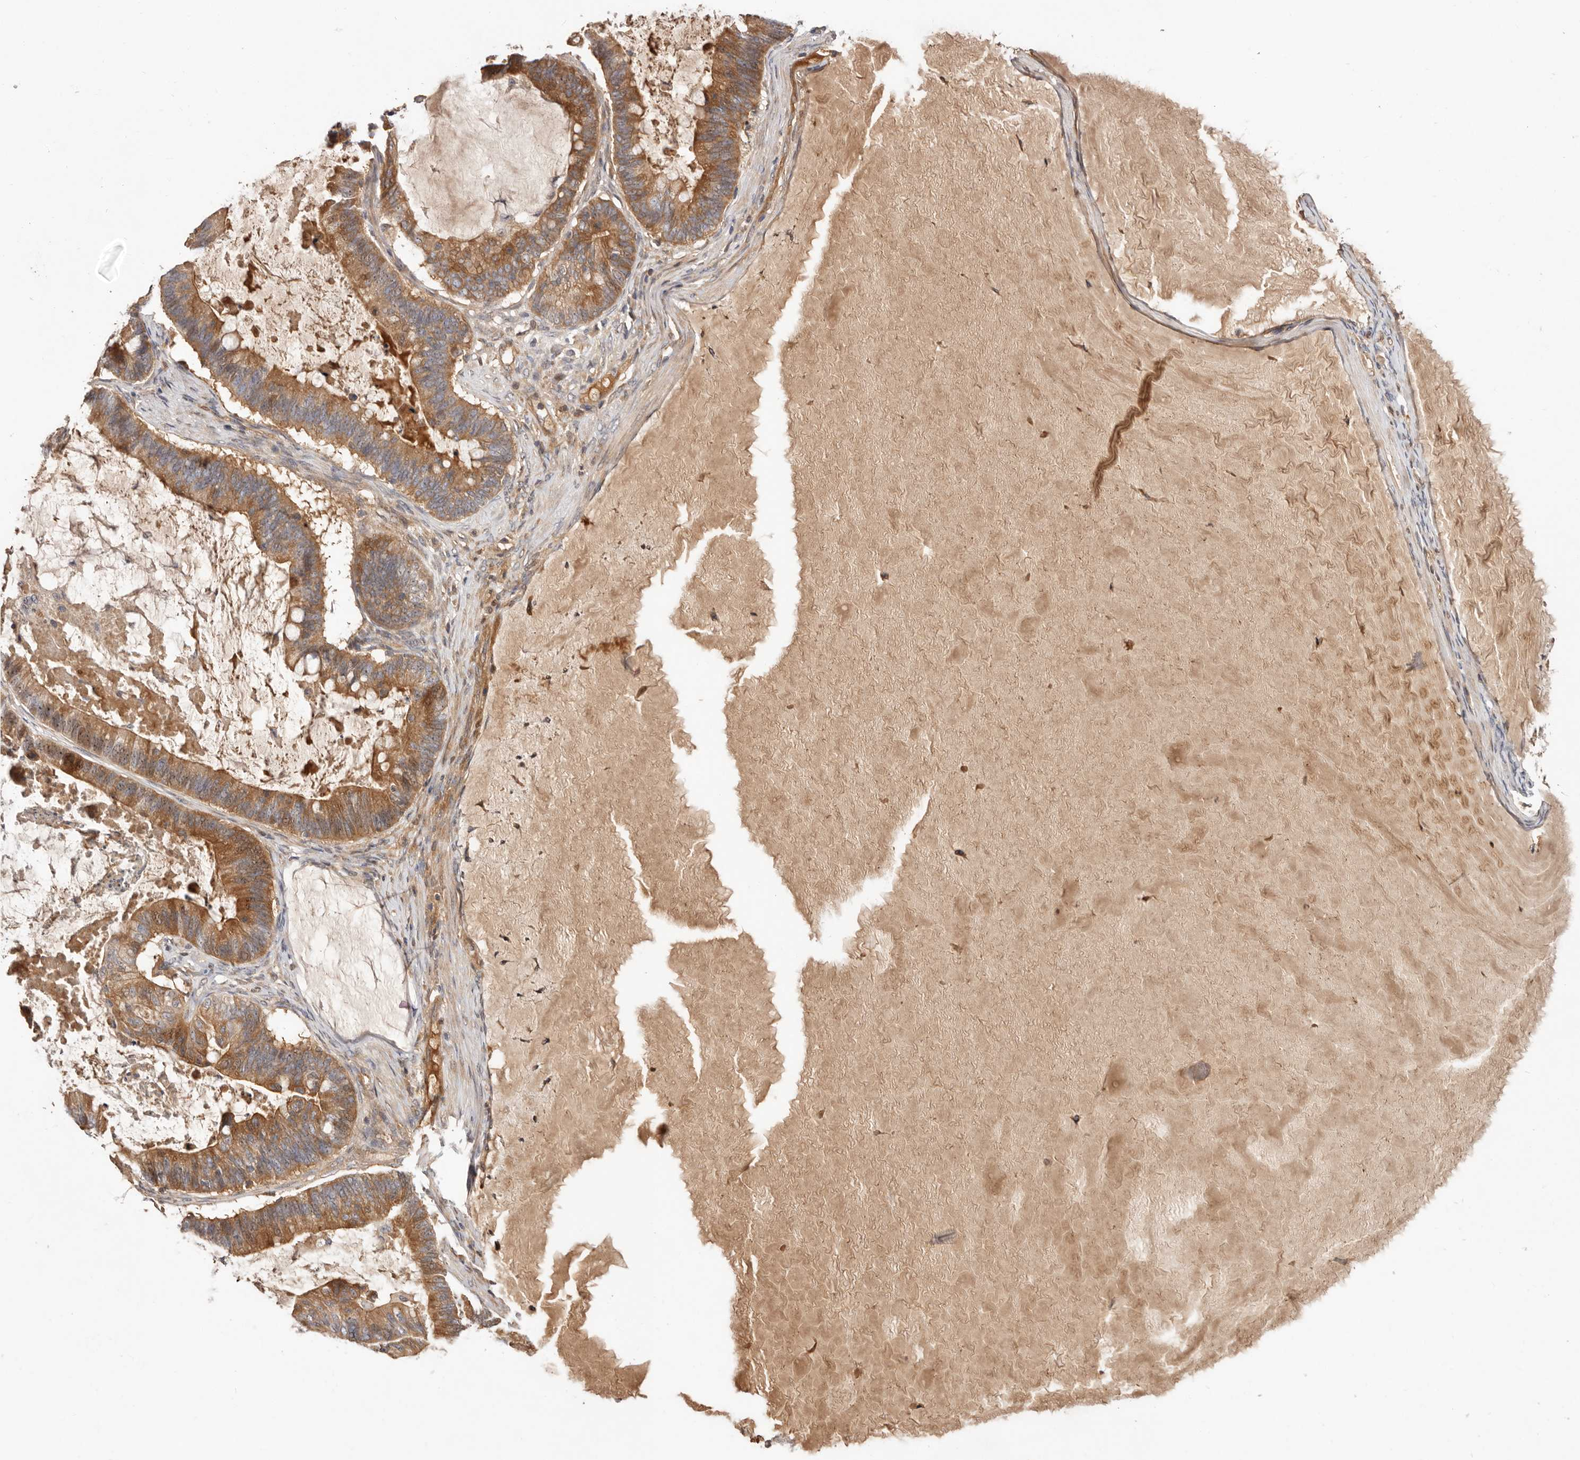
{"staining": {"intensity": "strong", "quantity": "25%-75%", "location": "cytoplasmic/membranous"}, "tissue": "ovarian cancer", "cell_type": "Tumor cells", "image_type": "cancer", "snomed": [{"axis": "morphology", "description": "Cystadenocarcinoma, mucinous, NOS"}, {"axis": "topography", "description": "Ovary"}], "caption": "Immunohistochemical staining of ovarian cancer demonstrates strong cytoplasmic/membranous protein expression in about 25%-75% of tumor cells.", "gene": "DOP1A", "patient": {"sex": "female", "age": 61}}